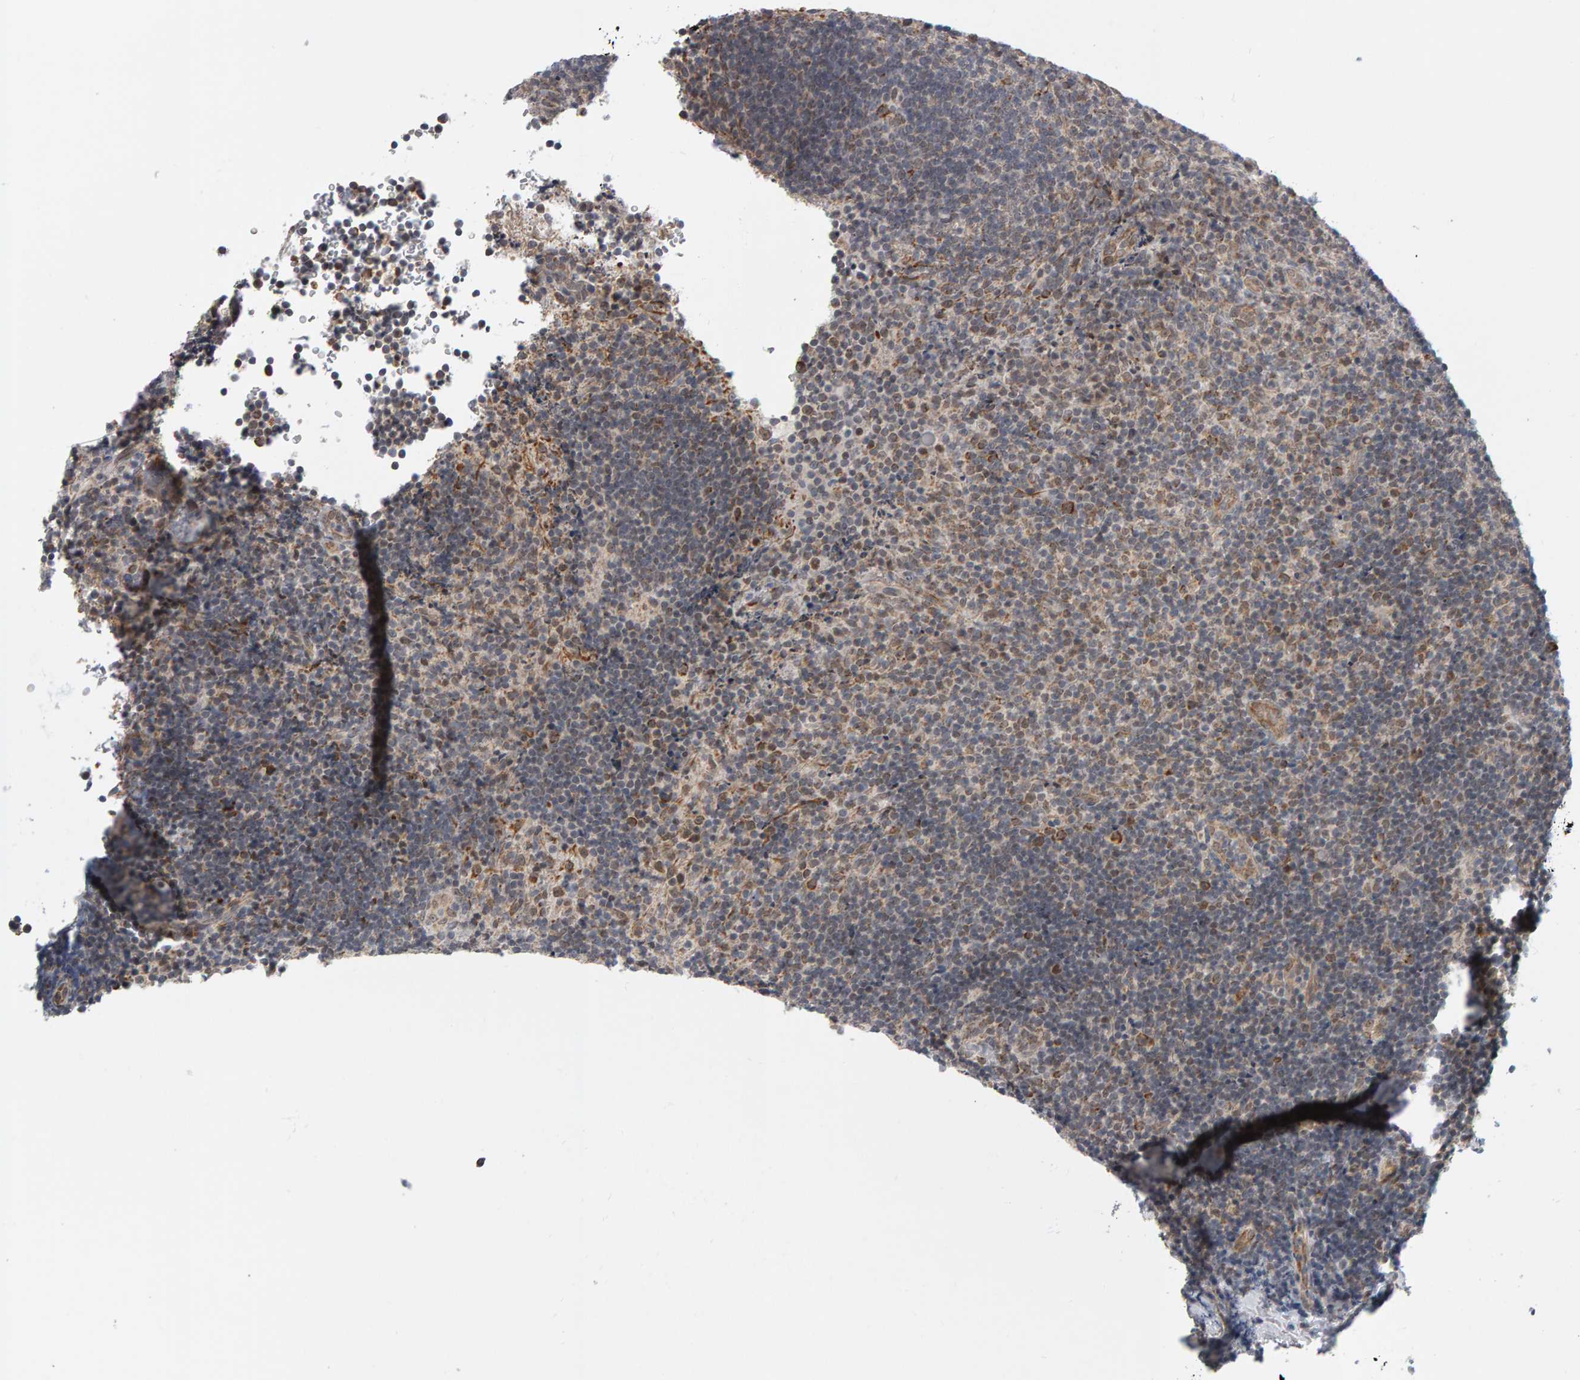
{"staining": {"intensity": "weak", "quantity": "25%-75%", "location": "nuclear"}, "tissue": "lymphoma", "cell_type": "Tumor cells", "image_type": "cancer", "snomed": [{"axis": "morphology", "description": "Malignant lymphoma, non-Hodgkin's type, High grade"}, {"axis": "topography", "description": "Tonsil"}], "caption": "Immunohistochemical staining of human high-grade malignant lymphoma, non-Hodgkin's type reveals weak nuclear protein staining in approximately 25%-75% of tumor cells.", "gene": "DAP3", "patient": {"sex": "female", "age": 36}}